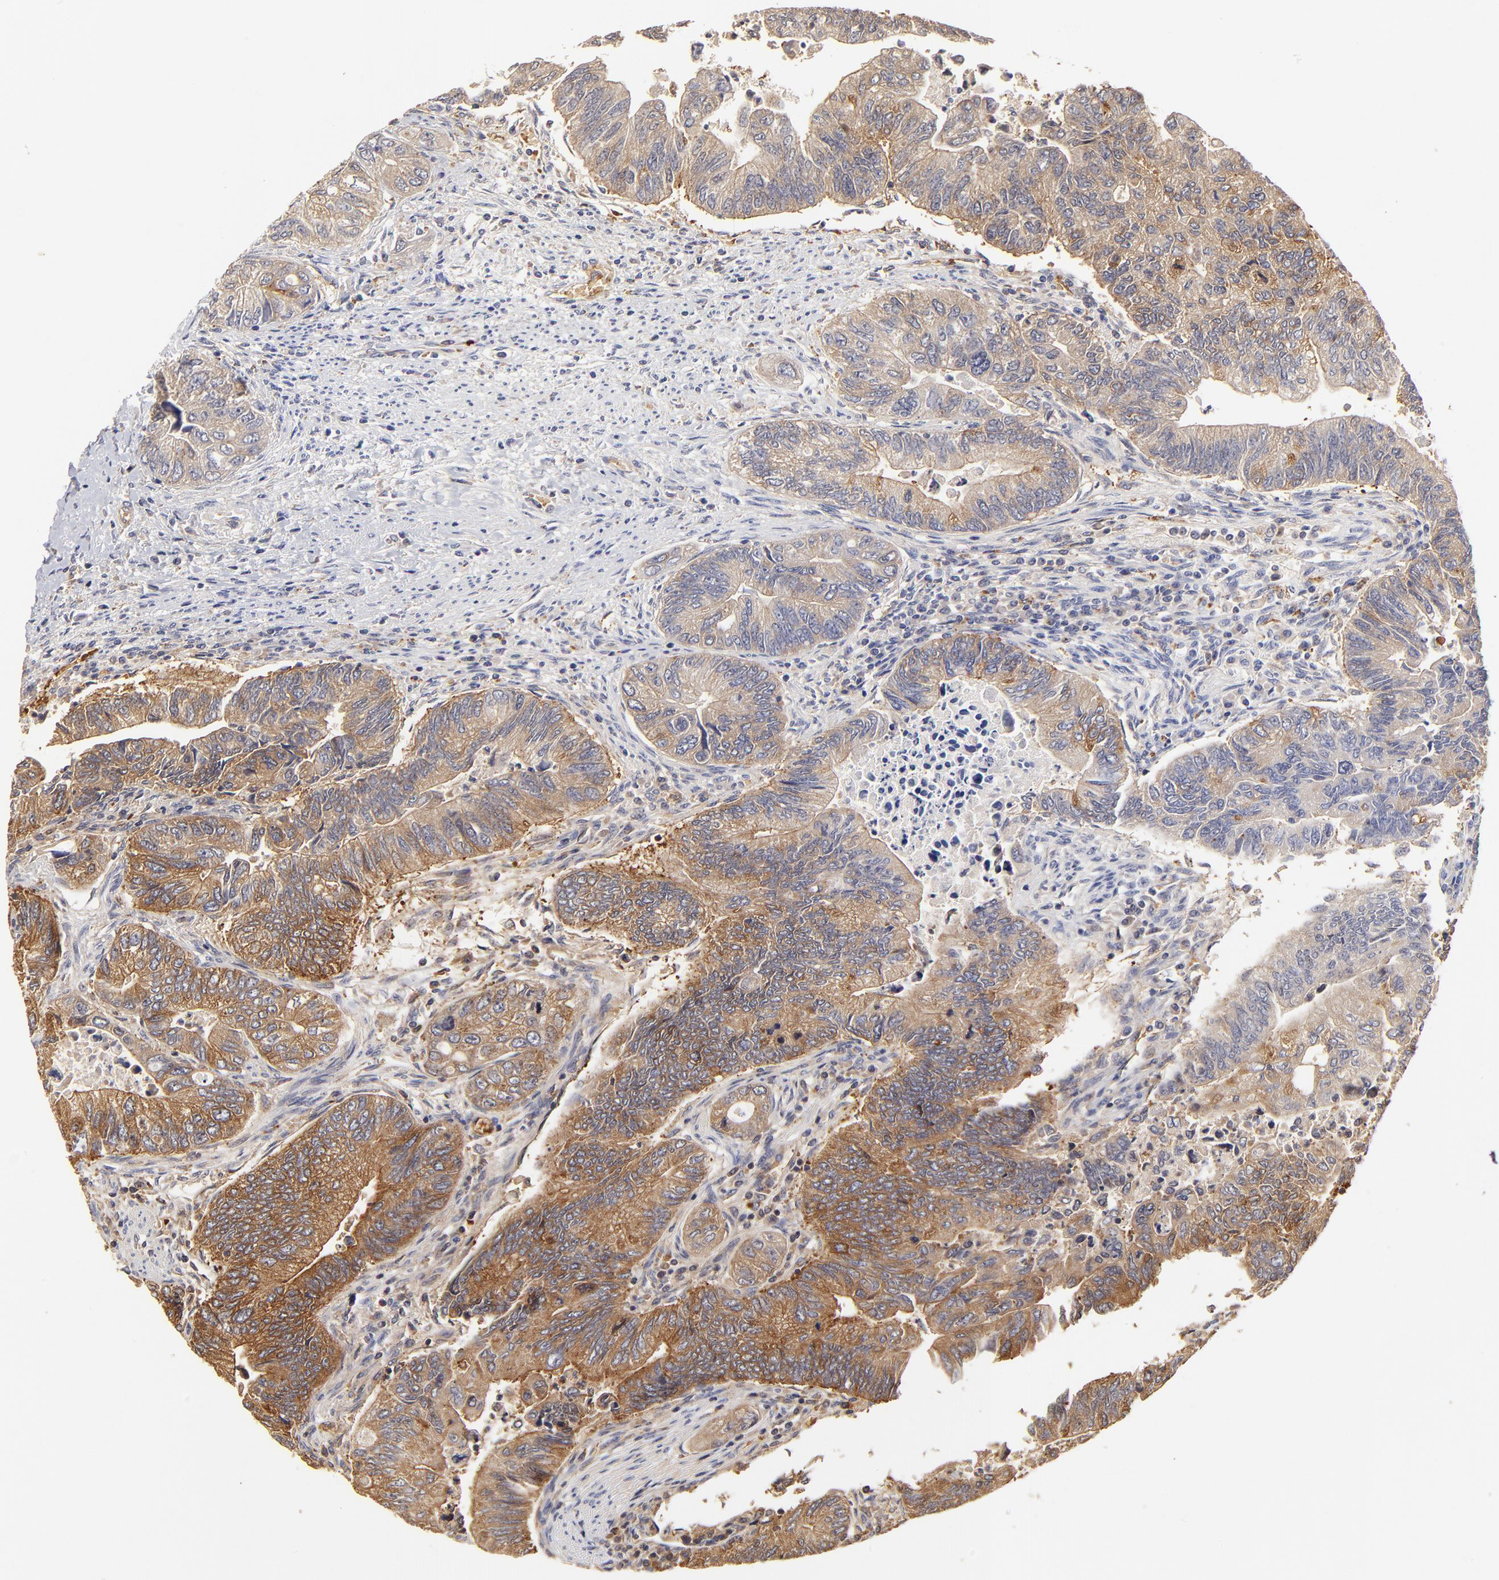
{"staining": {"intensity": "strong", "quantity": ">75%", "location": "cytoplasmic/membranous"}, "tissue": "colorectal cancer", "cell_type": "Tumor cells", "image_type": "cancer", "snomed": [{"axis": "morphology", "description": "Adenocarcinoma, NOS"}, {"axis": "topography", "description": "Colon"}], "caption": "Adenocarcinoma (colorectal) stained for a protein (brown) demonstrates strong cytoplasmic/membranous positive staining in approximately >75% of tumor cells.", "gene": "CD2AP", "patient": {"sex": "female", "age": 11}}